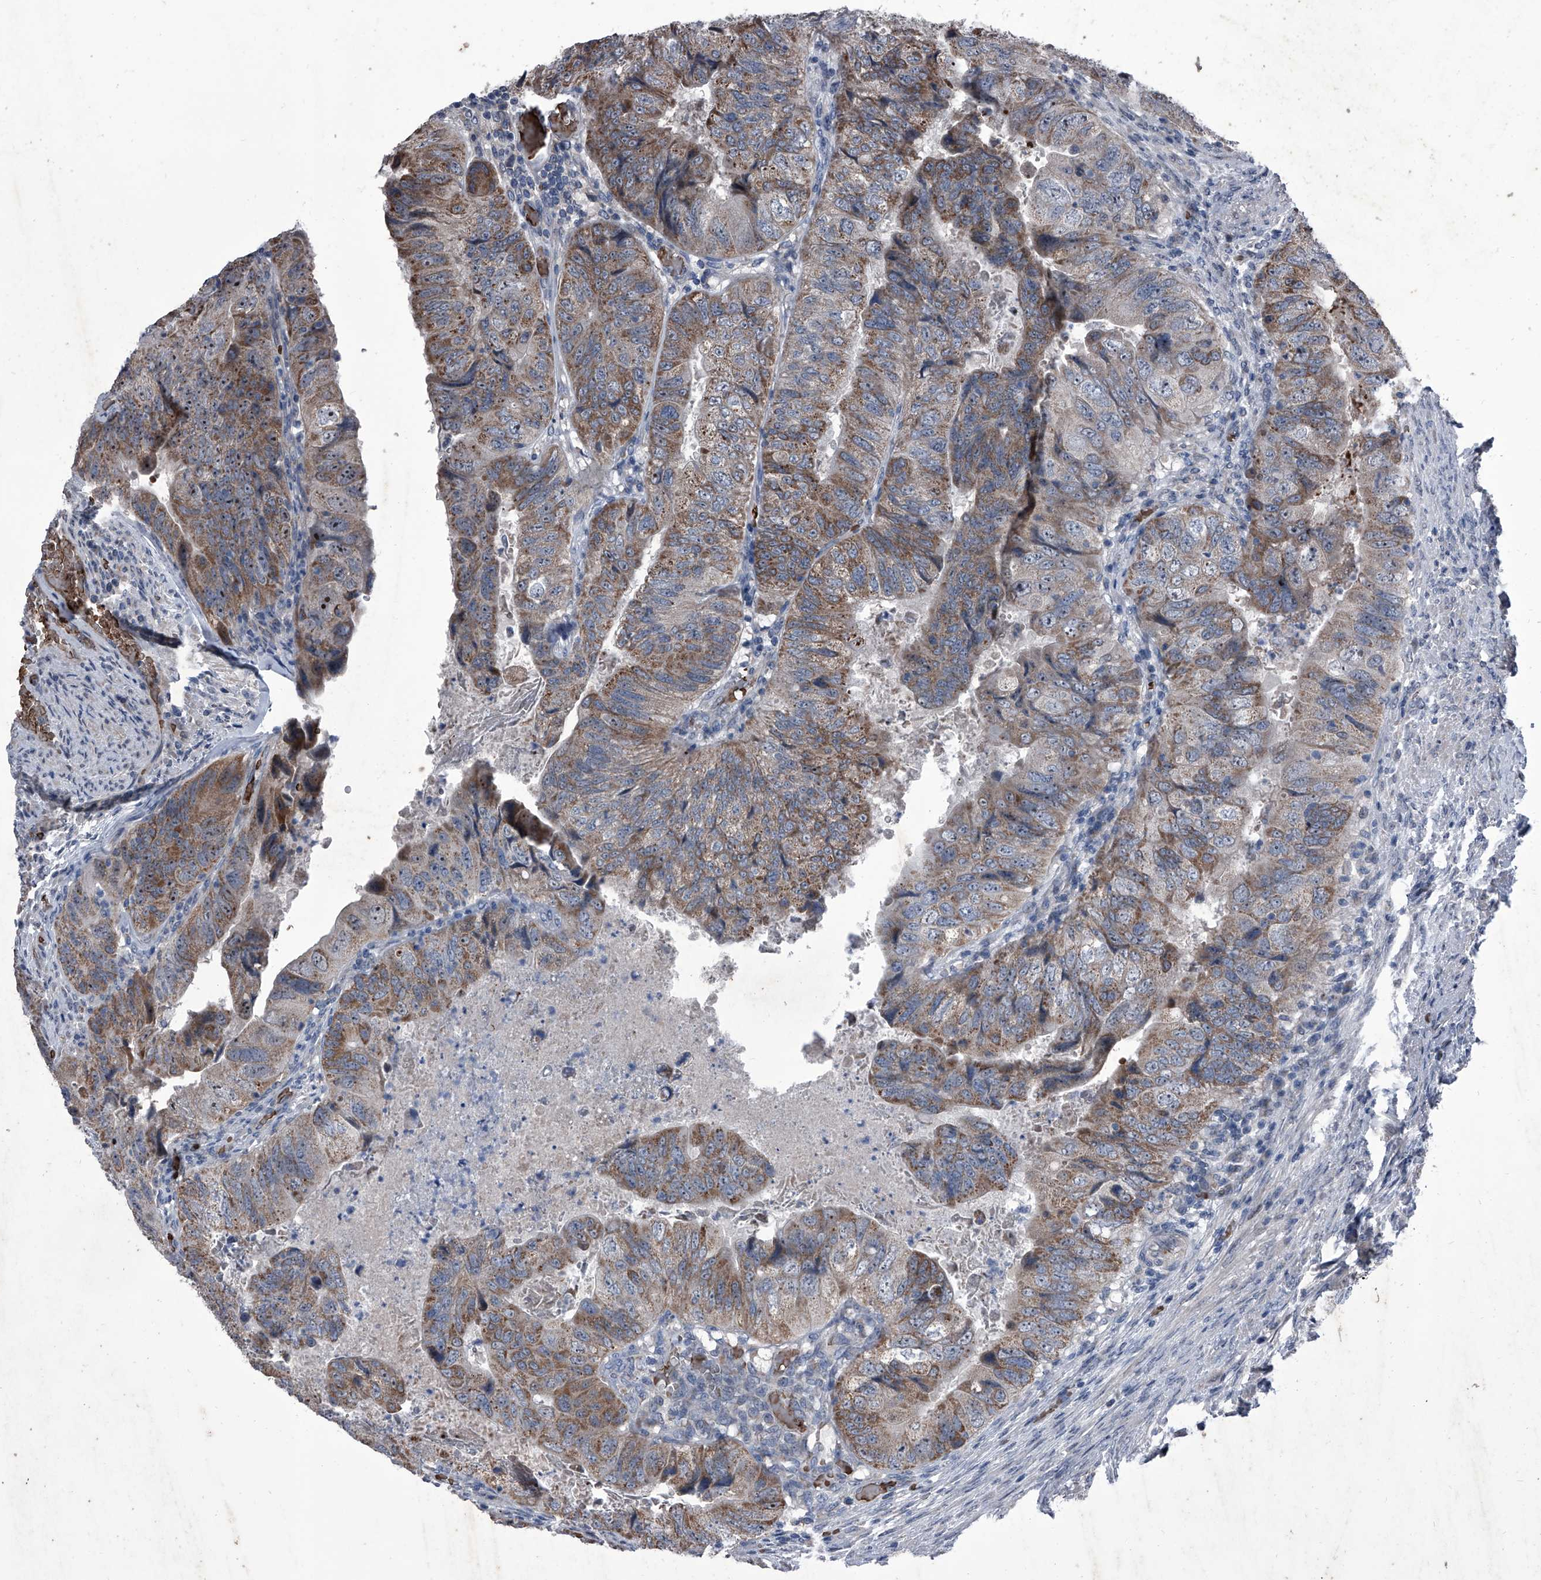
{"staining": {"intensity": "moderate", "quantity": "25%-75%", "location": "cytoplasmic/membranous"}, "tissue": "colorectal cancer", "cell_type": "Tumor cells", "image_type": "cancer", "snomed": [{"axis": "morphology", "description": "Adenocarcinoma, NOS"}, {"axis": "topography", "description": "Rectum"}], "caption": "Protein expression analysis of adenocarcinoma (colorectal) exhibits moderate cytoplasmic/membranous expression in about 25%-75% of tumor cells.", "gene": "CEP85L", "patient": {"sex": "male", "age": 63}}